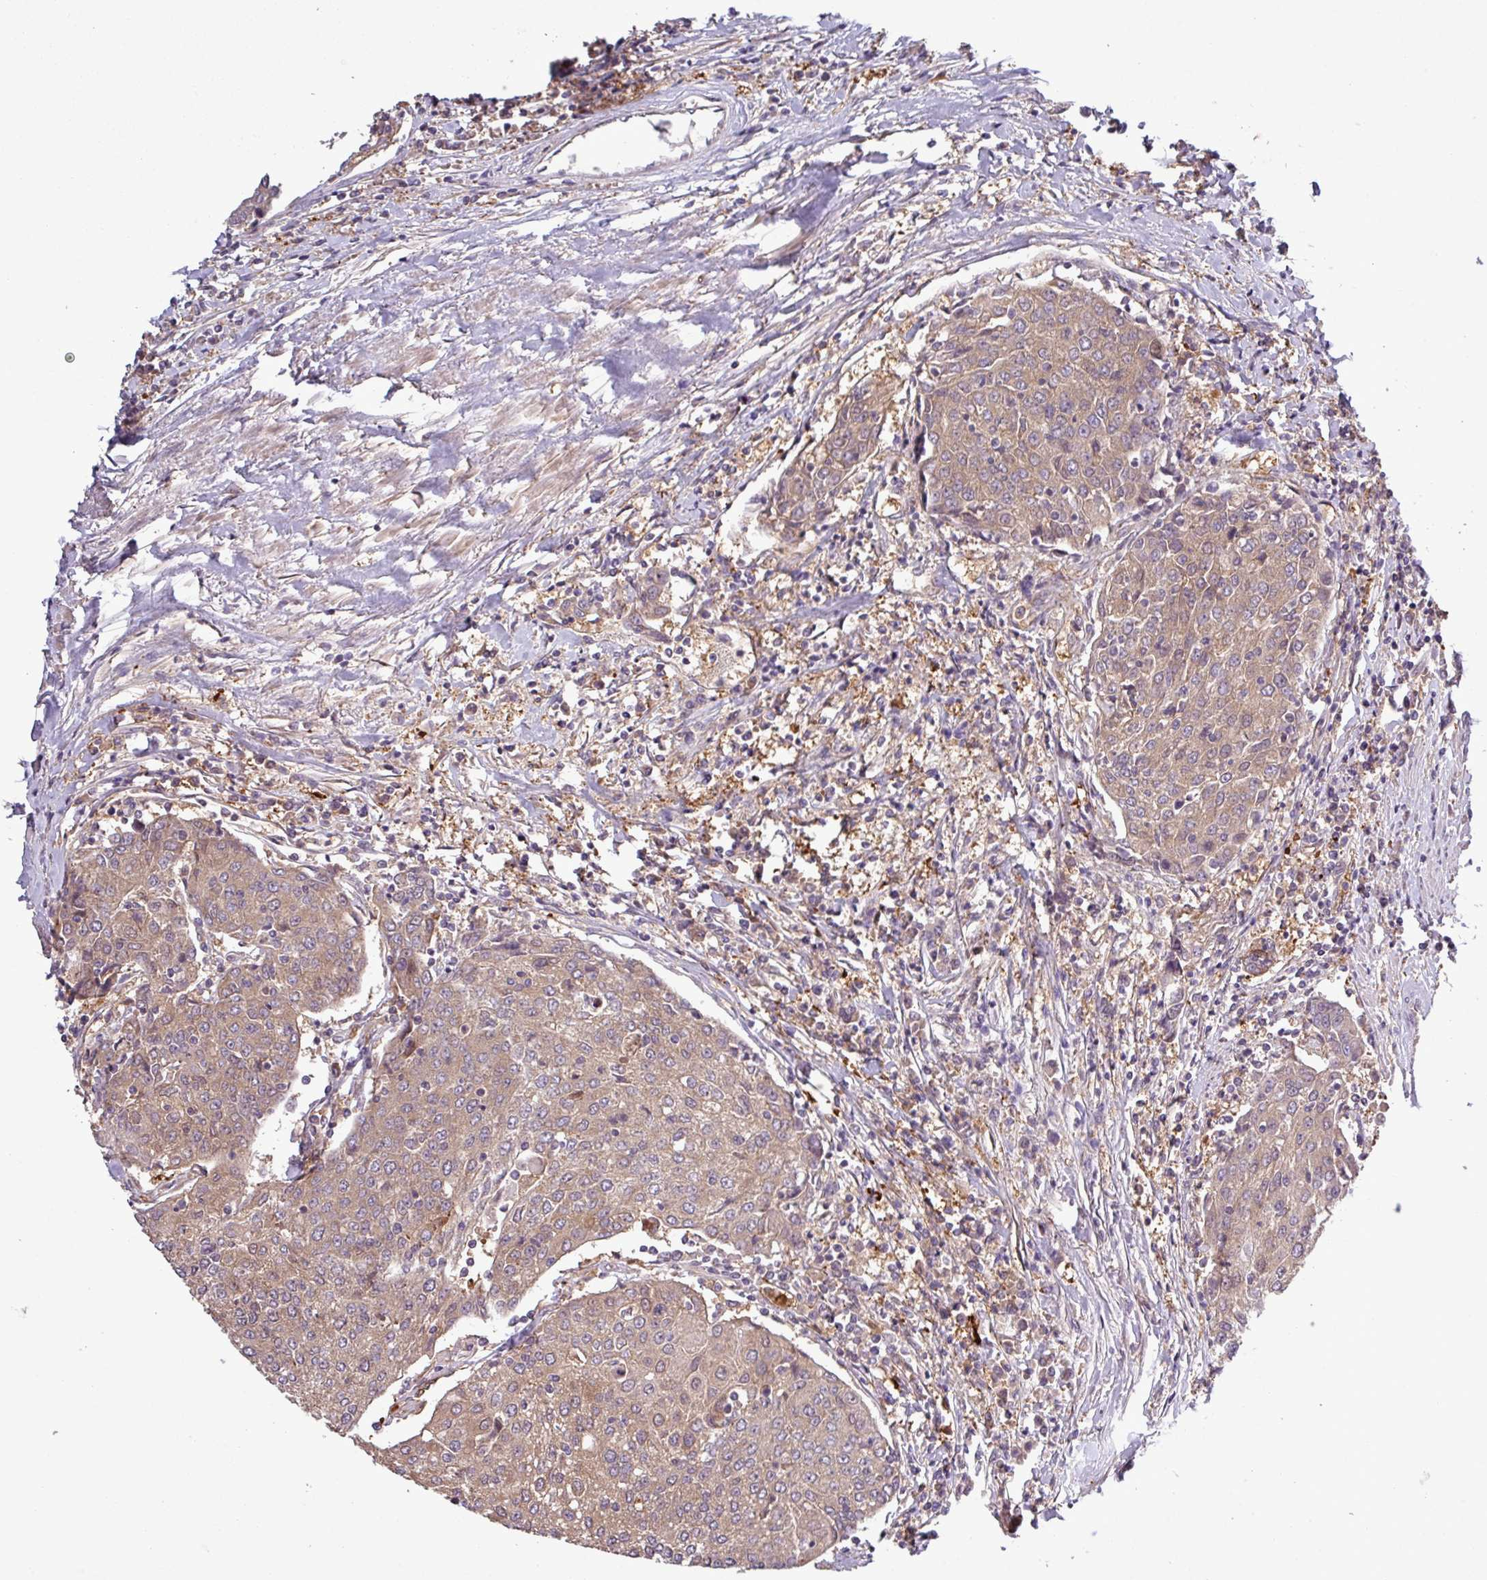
{"staining": {"intensity": "weak", "quantity": "25%-75%", "location": "cytoplasmic/membranous"}, "tissue": "urothelial cancer", "cell_type": "Tumor cells", "image_type": "cancer", "snomed": [{"axis": "morphology", "description": "Urothelial carcinoma, High grade"}, {"axis": "topography", "description": "Urinary bladder"}], "caption": "Immunohistochemical staining of high-grade urothelial carcinoma shows low levels of weak cytoplasmic/membranous staining in about 25%-75% of tumor cells.", "gene": "SIRPB2", "patient": {"sex": "female", "age": 85}}